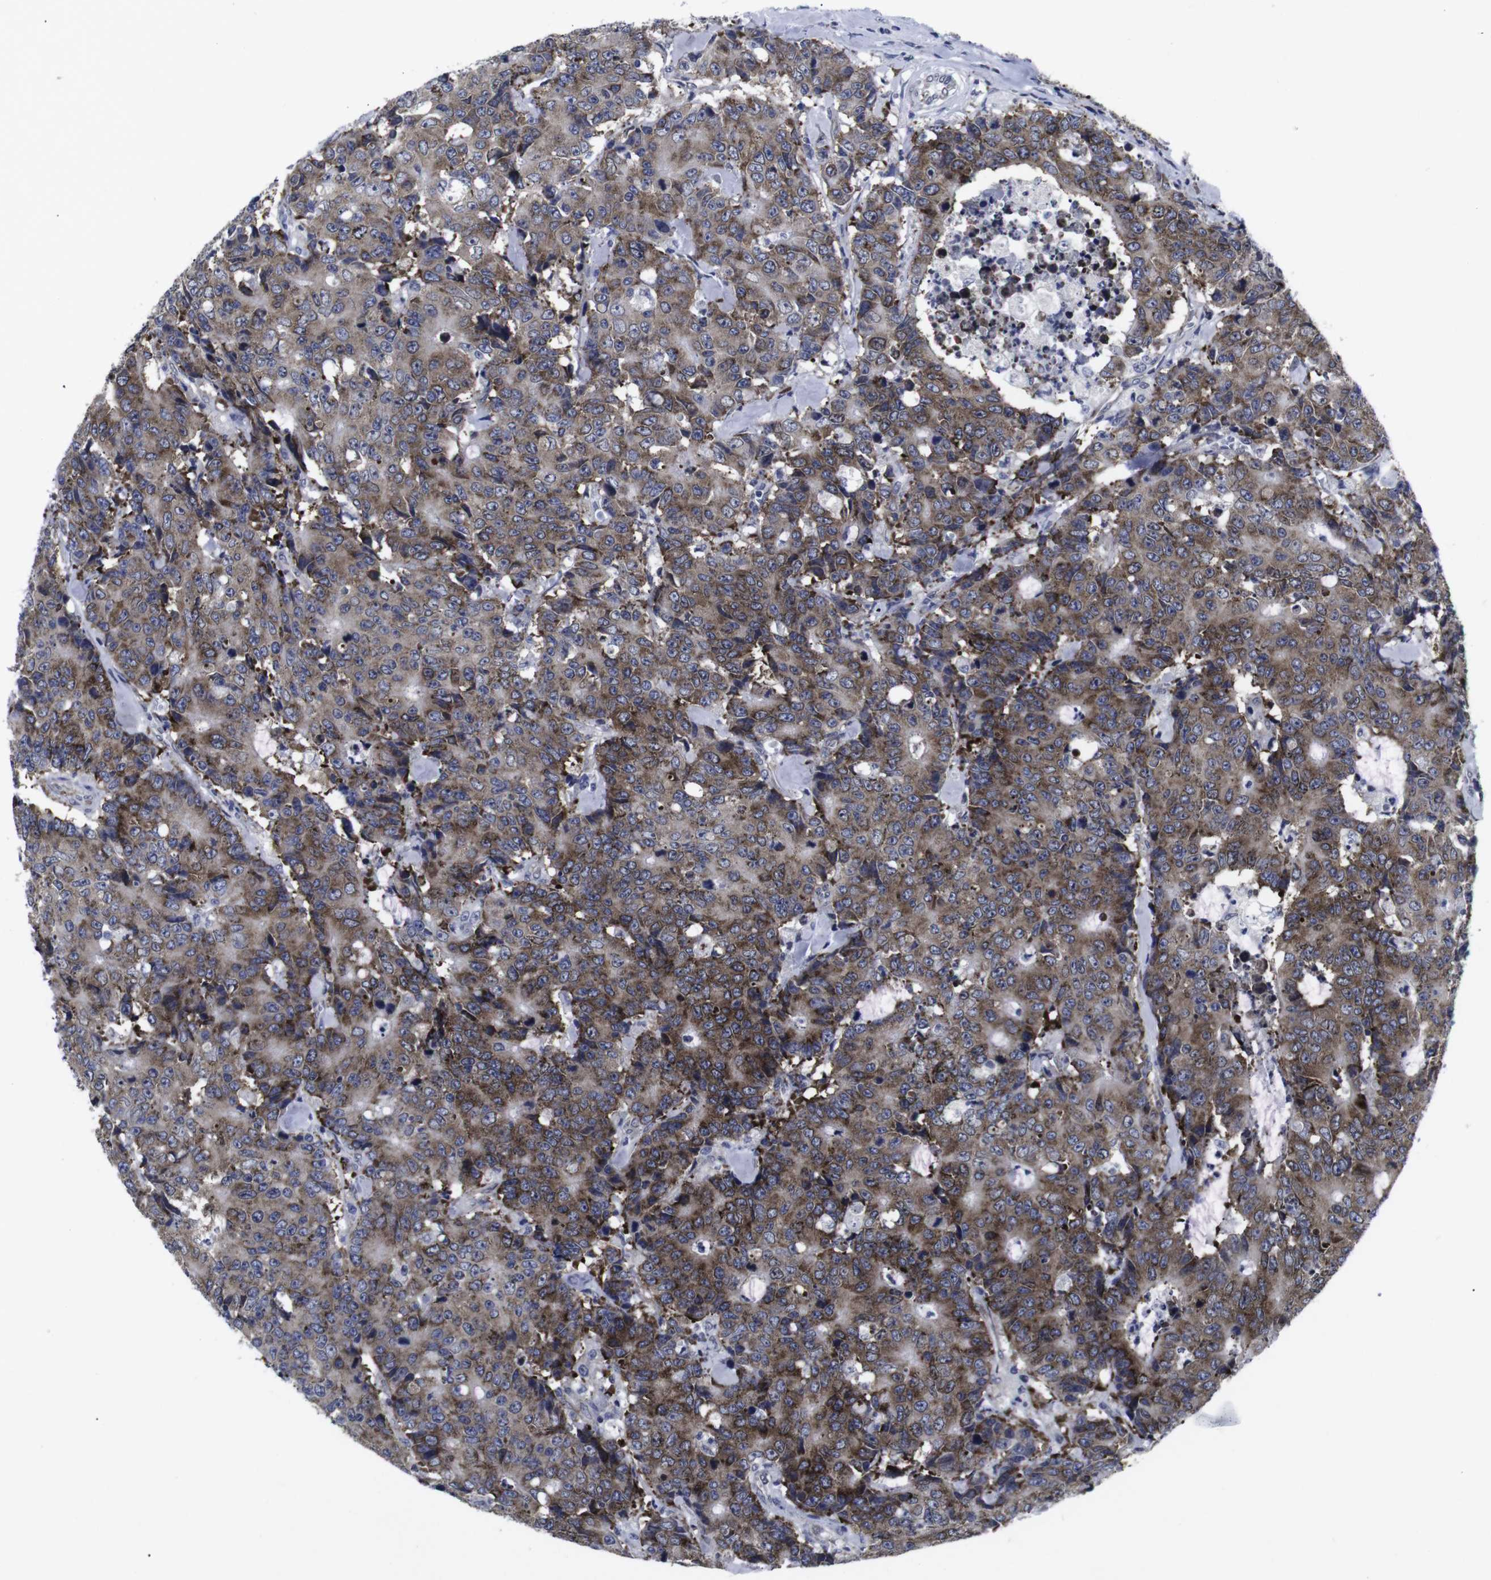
{"staining": {"intensity": "moderate", "quantity": ">75%", "location": "cytoplasmic/membranous"}, "tissue": "colorectal cancer", "cell_type": "Tumor cells", "image_type": "cancer", "snomed": [{"axis": "morphology", "description": "Adenocarcinoma, NOS"}, {"axis": "topography", "description": "Colon"}], "caption": "Immunohistochemistry histopathology image of human colorectal cancer (adenocarcinoma) stained for a protein (brown), which reveals medium levels of moderate cytoplasmic/membranous expression in about >75% of tumor cells.", "gene": "GEMIN2", "patient": {"sex": "female", "age": 86}}